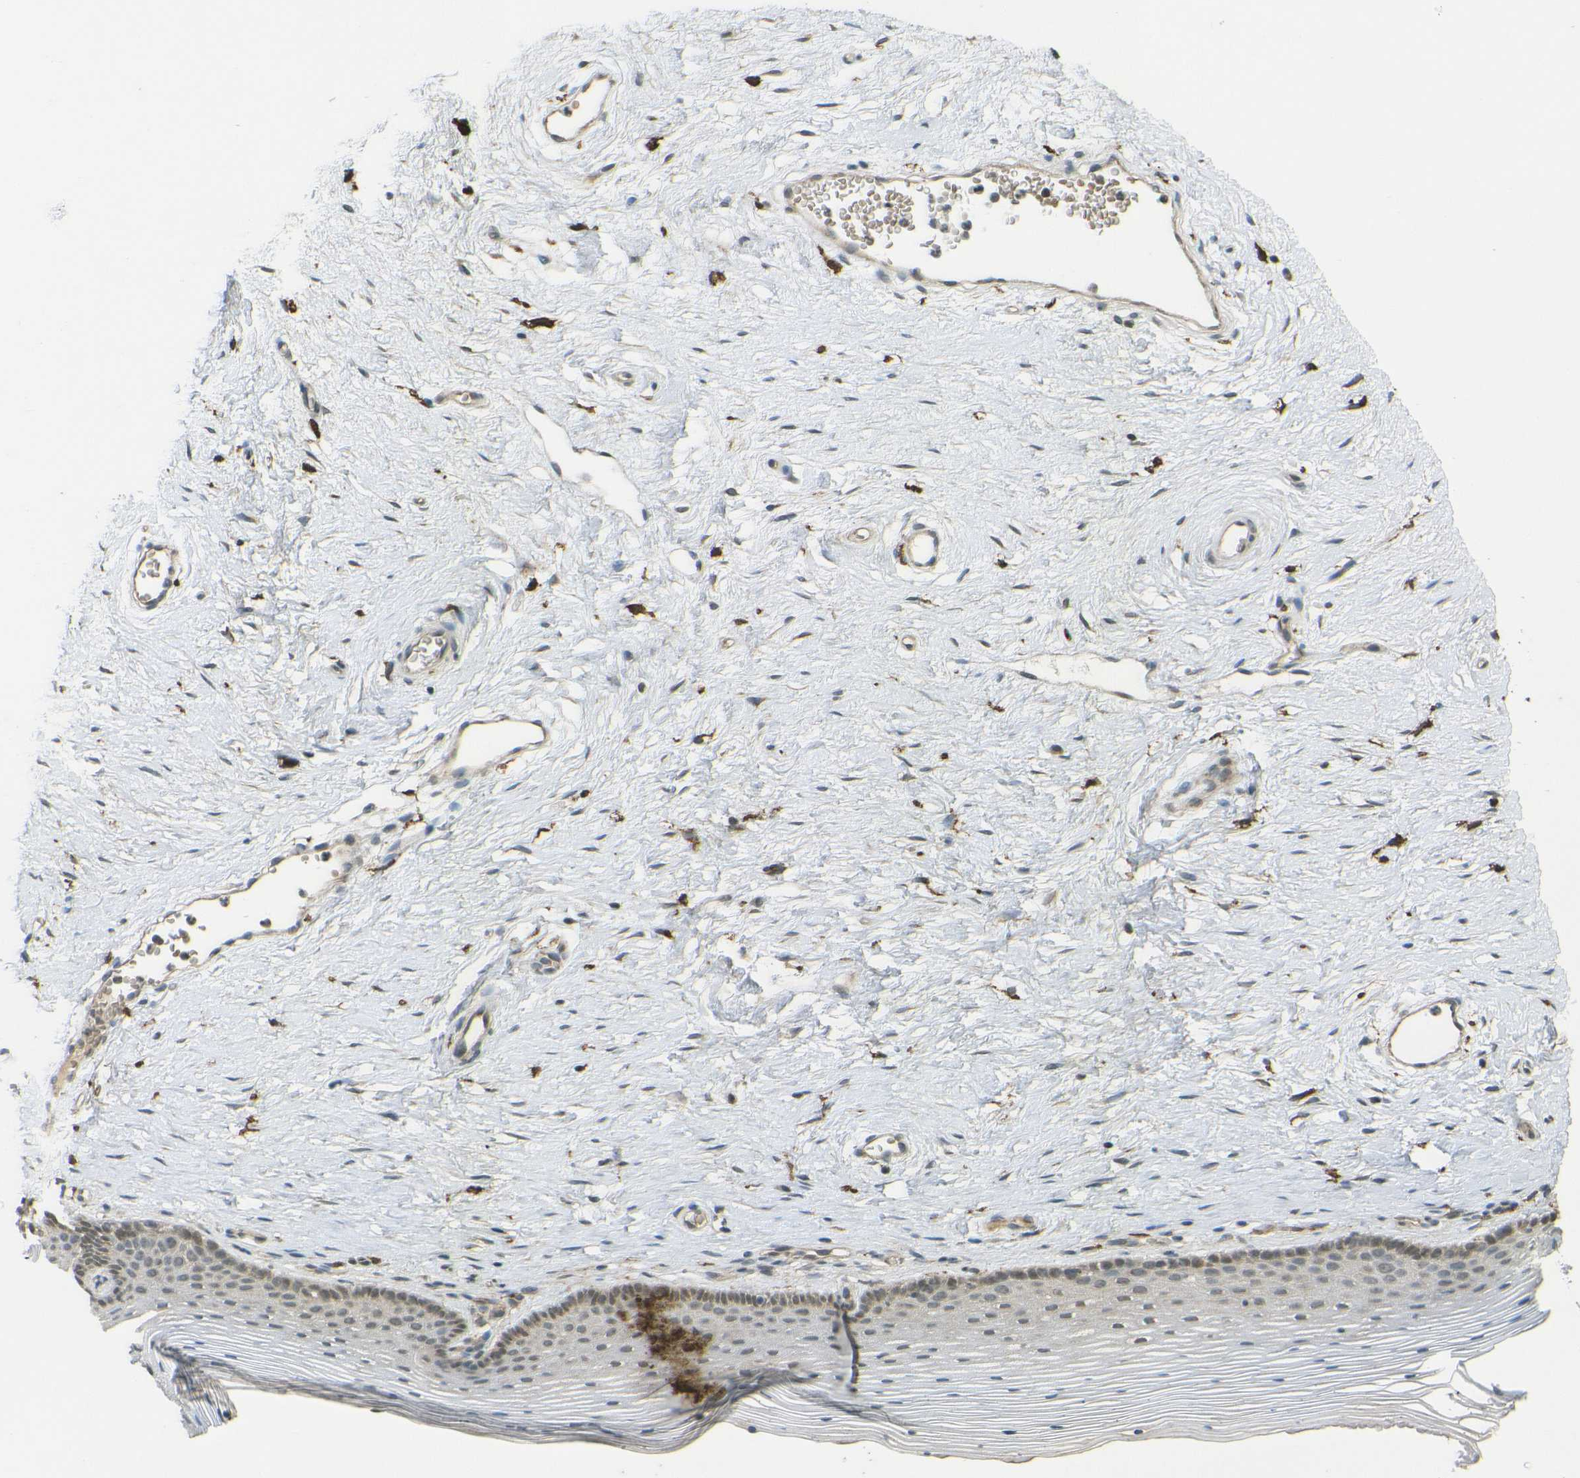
{"staining": {"intensity": "weak", "quantity": "25%-75%", "location": "cytoplasmic/membranous"}, "tissue": "vagina", "cell_type": "Squamous epithelial cells", "image_type": "normal", "snomed": [{"axis": "morphology", "description": "Normal tissue, NOS"}, {"axis": "topography", "description": "Vagina"}], "caption": "Squamous epithelial cells reveal low levels of weak cytoplasmic/membranous expression in about 25%-75% of cells in unremarkable human vagina. (IHC, brightfield microscopy, high magnification).", "gene": "DAB2", "patient": {"sex": "female", "age": 32}}